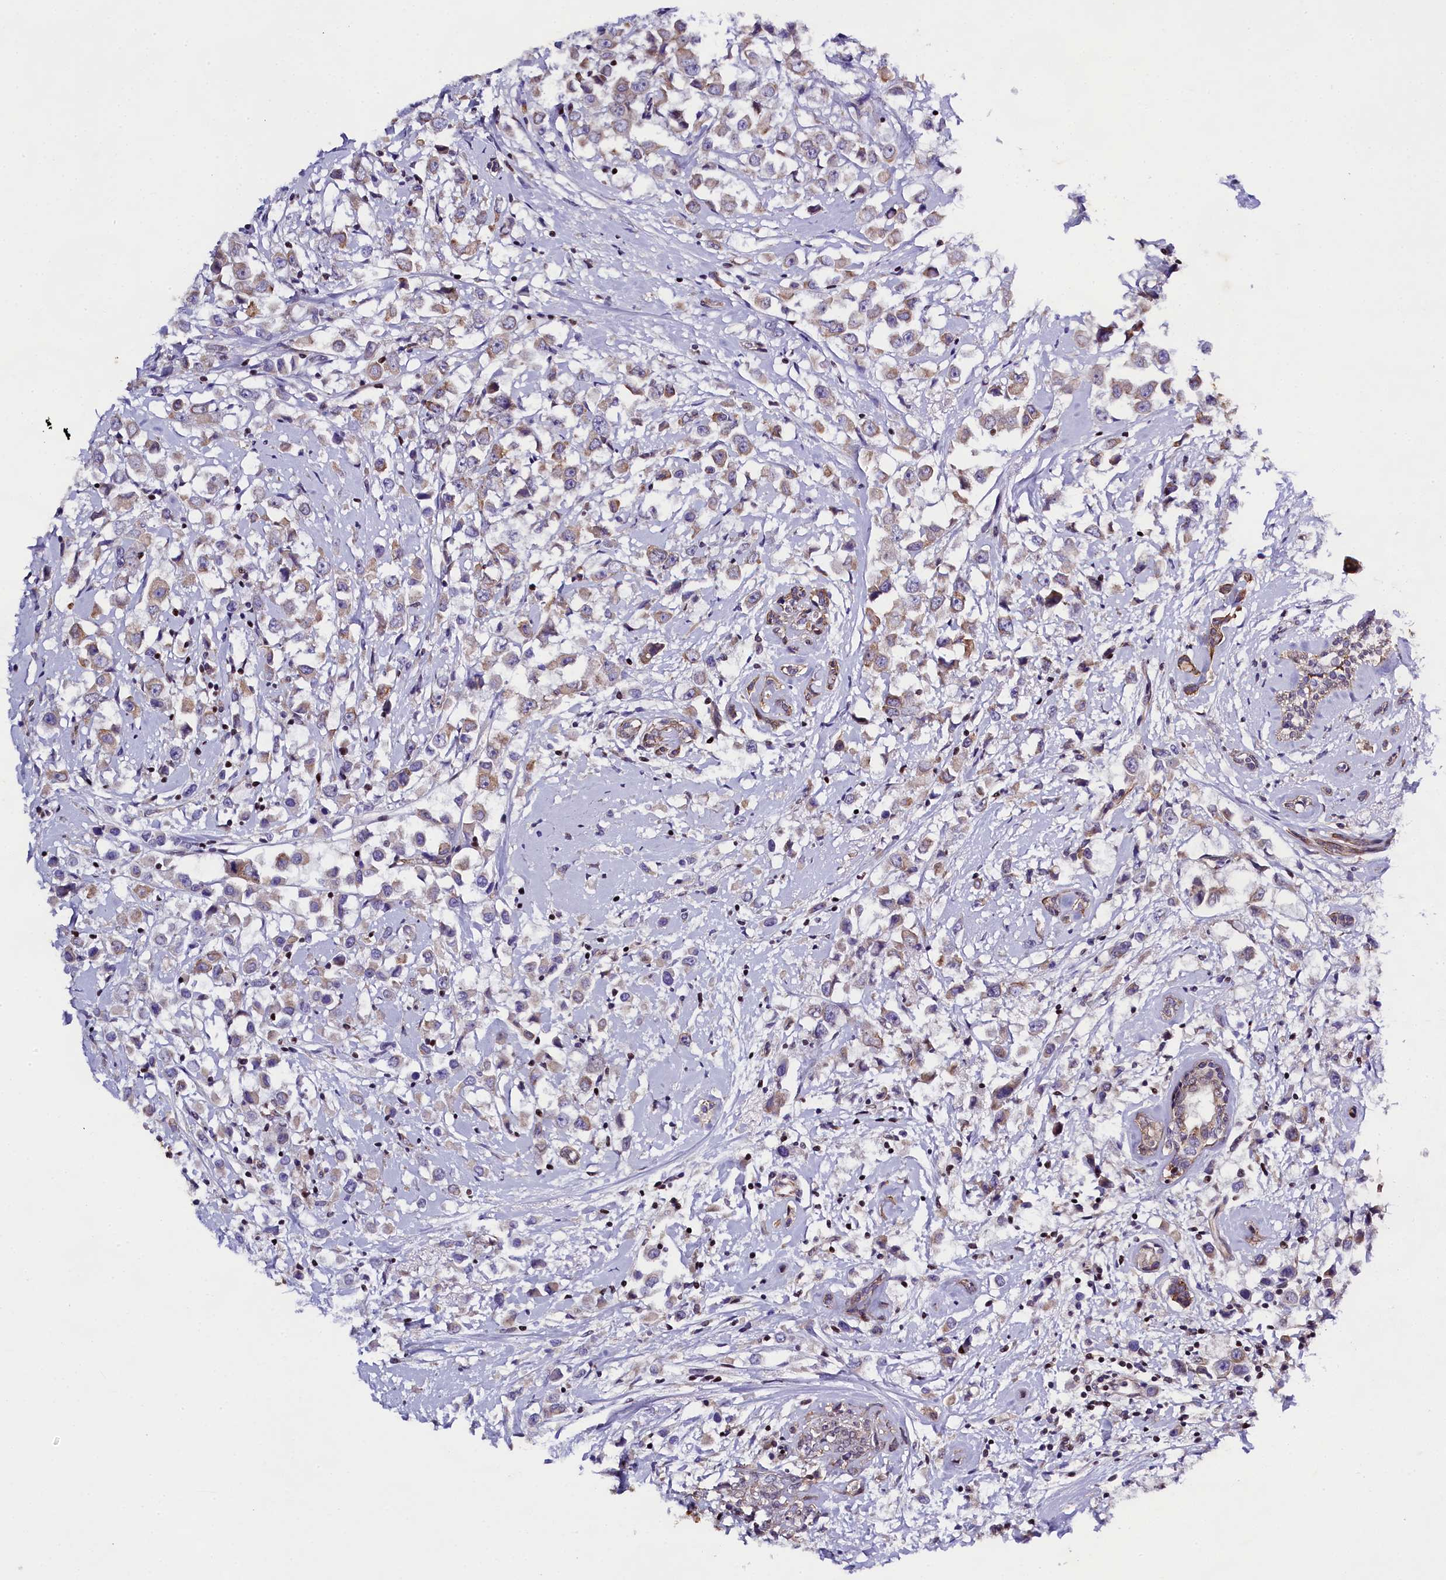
{"staining": {"intensity": "weak", "quantity": "25%-75%", "location": "cytoplasmic/membranous"}, "tissue": "breast cancer", "cell_type": "Tumor cells", "image_type": "cancer", "snomed": [{"axis": "morphology", "description": "Duct carcinoma"}, {"axis": "topography", "description": "Breast"}], "caption": "Breast cancer stained for a protein (brown) reveals weak cytoplasmic/membranous positive expression in about 25%-75% of tumor cells.", "gene": "SP4", "patient": {"sex": "female", "age": 87}}